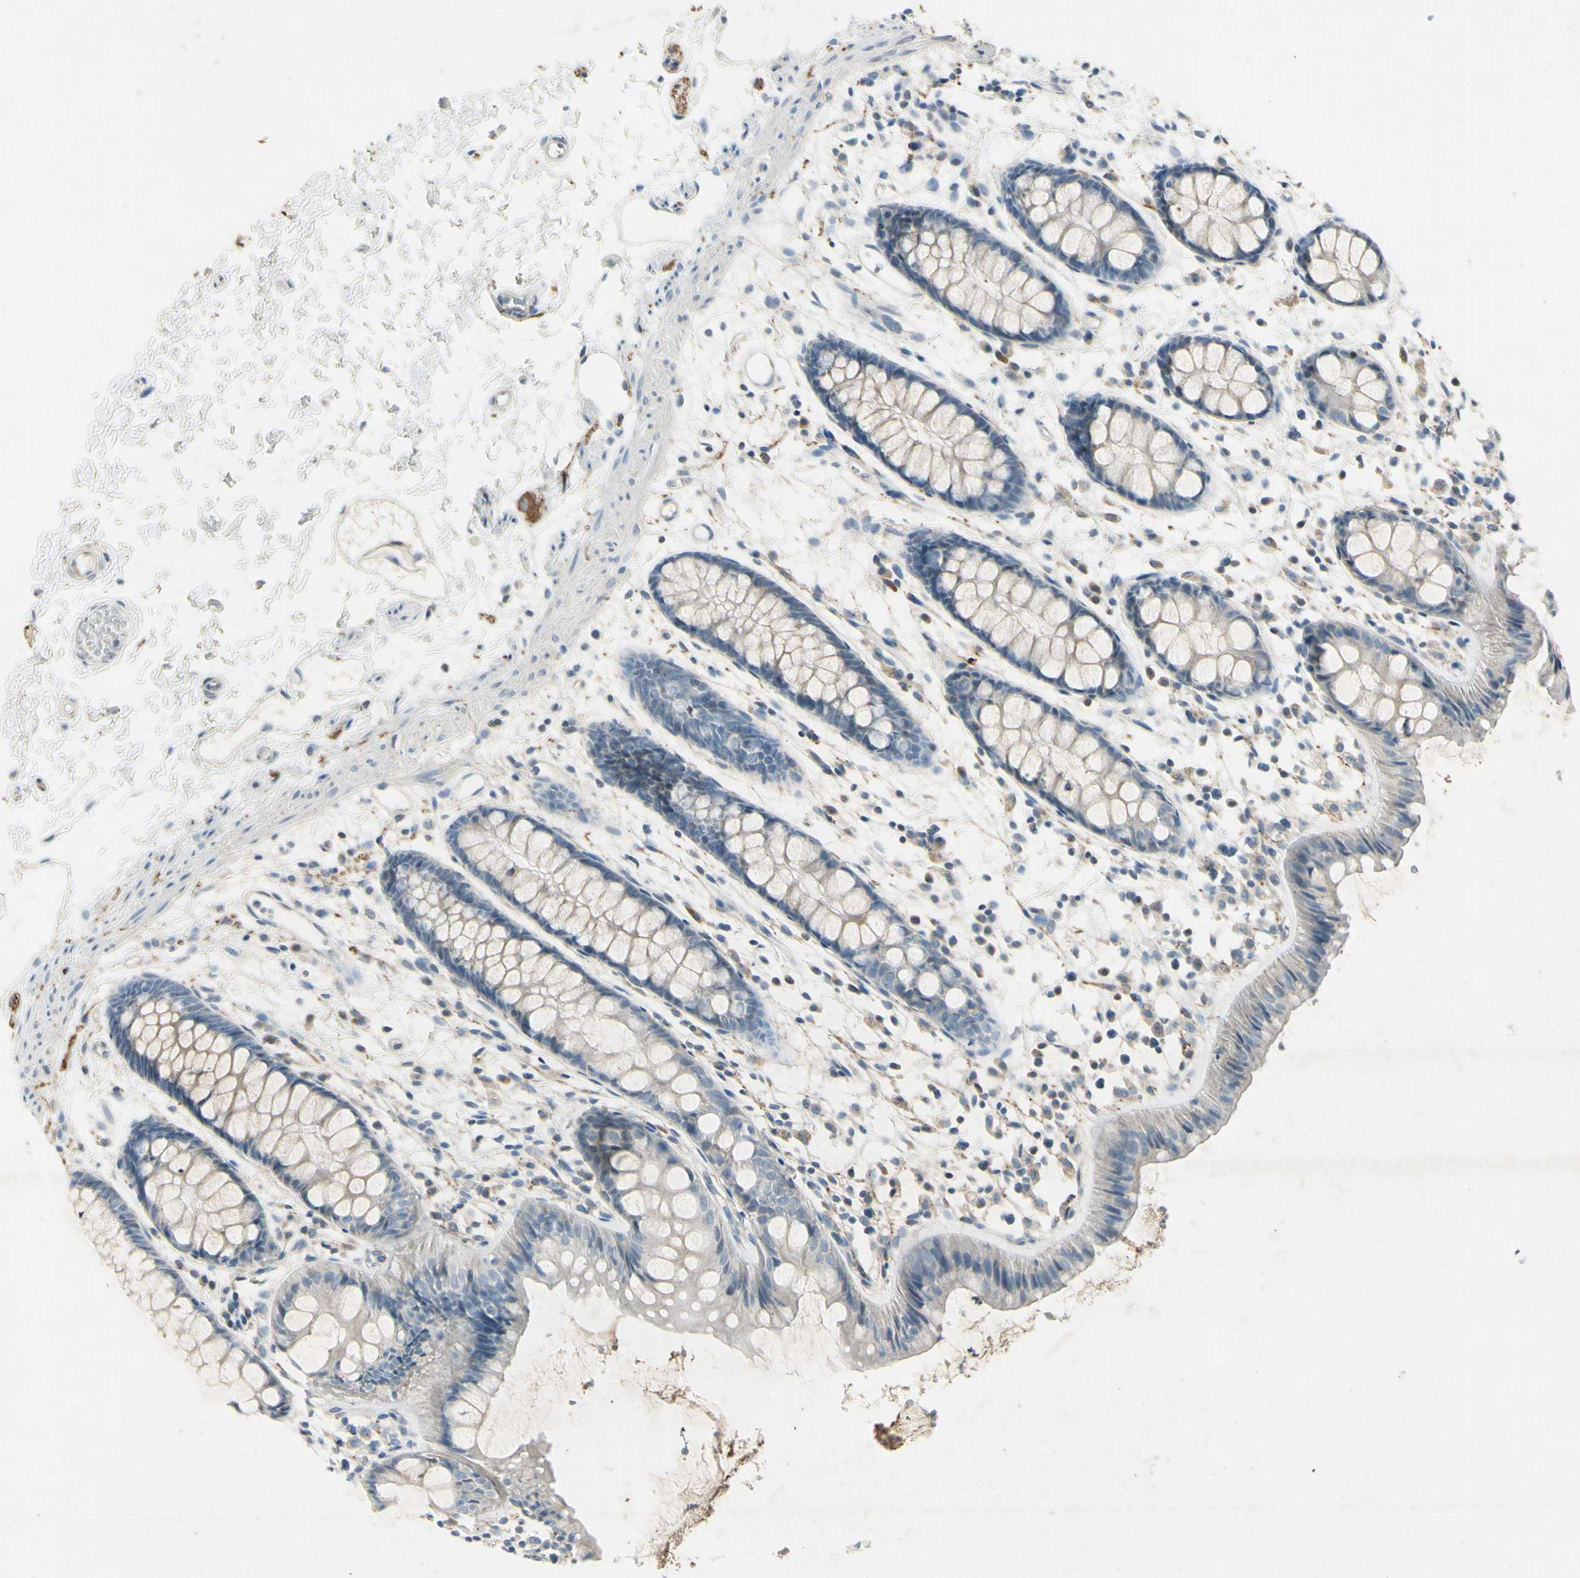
{"staining": {"intensity": "weak", "quantity": "<25%", "location": "cytoplasmic/membranous"}, "tissue": "rectum", "cell_type": "Glandular cells", "image_type": "normal", "snomed": [{"axis": "morphology", "description": "Normal tissue, NOS"}, {"axis": "topography", "description": "Rectum"}], "caption": "Glandular cells show no significant protein staining in normal rectum.", "gene": "SNAP91", "patient": {"sex": "female", "age": 66}}